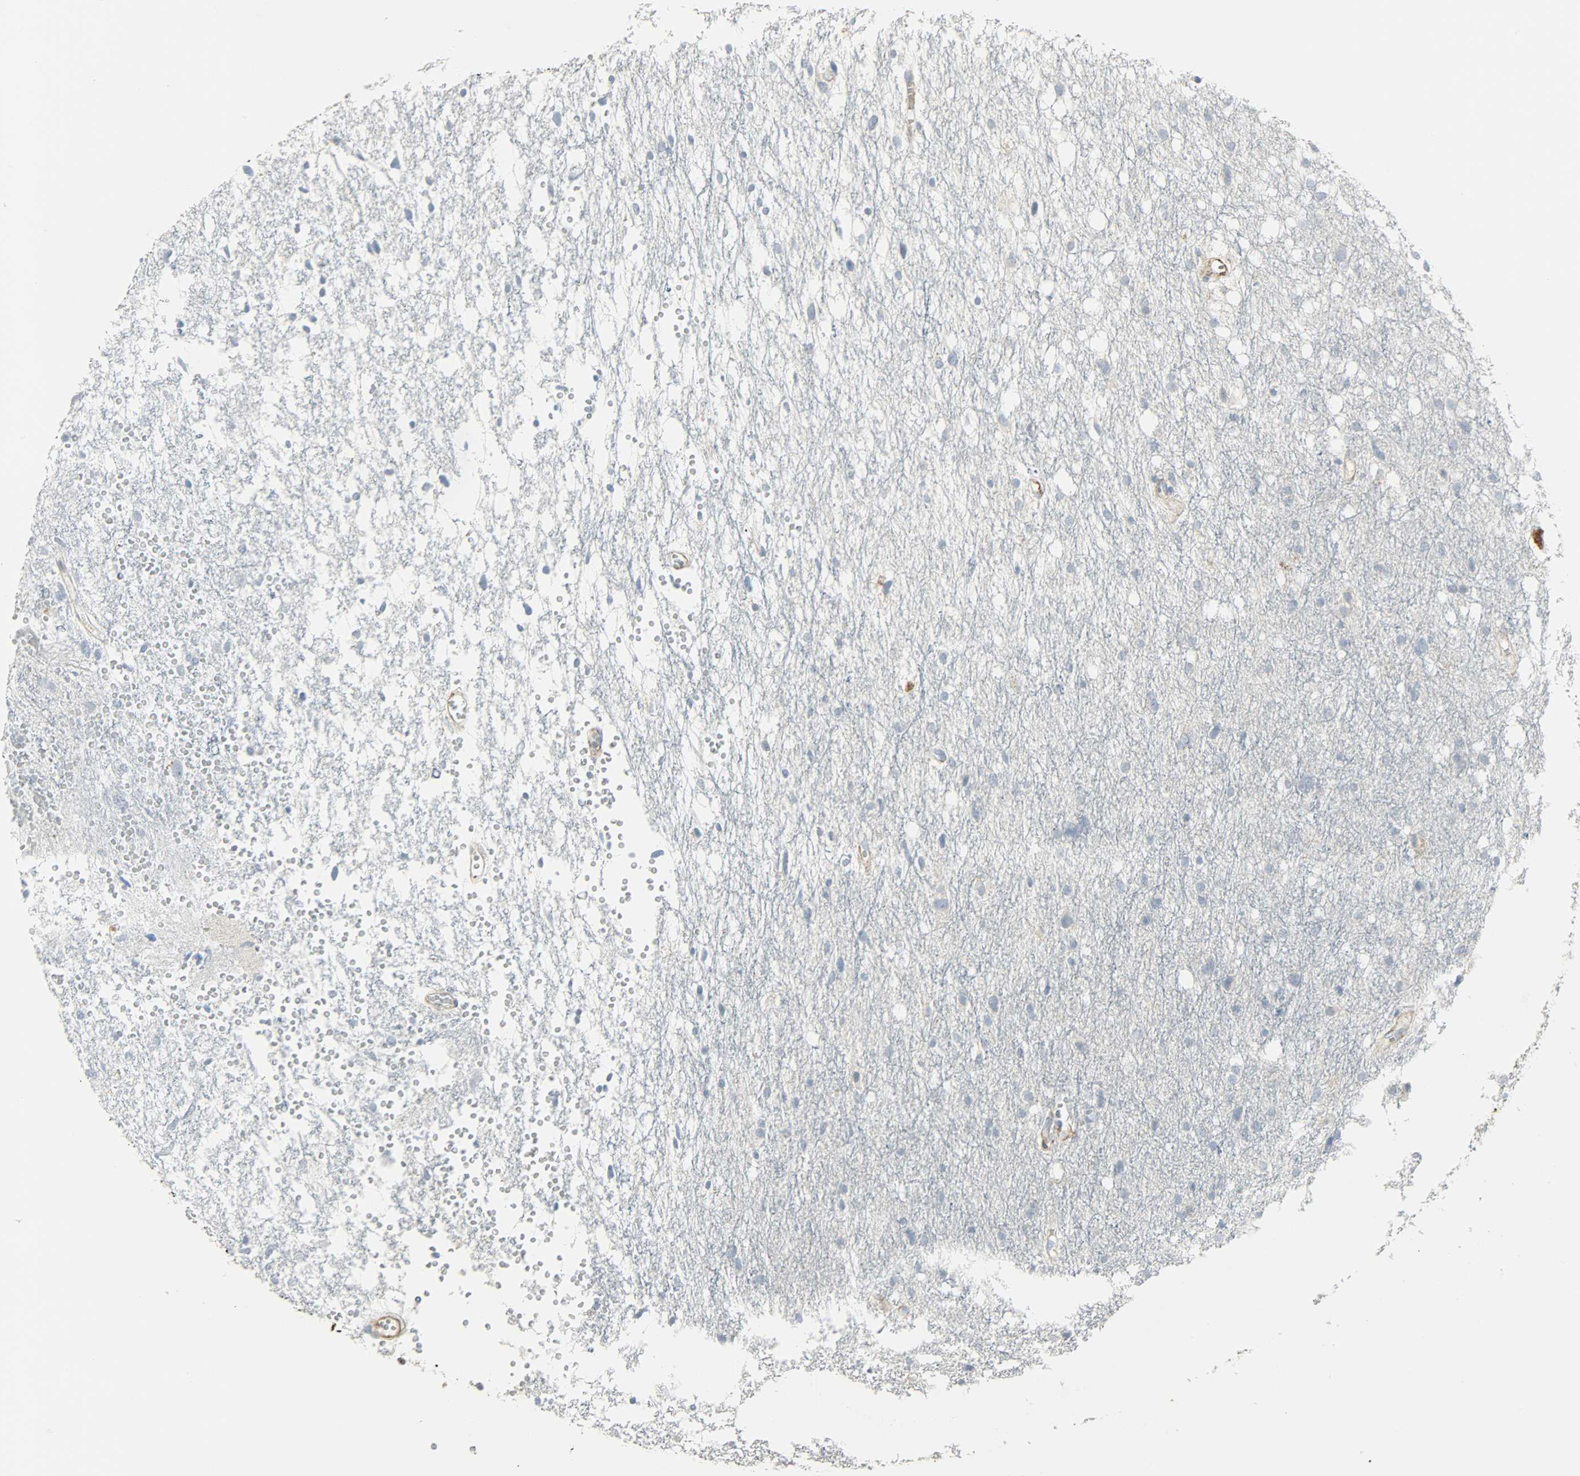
{"staining": {"intensity": "negative", "quantity": "none", "location": "none"}, "tissue": "glioma", "cell_type": "Tumor cells", "image_type": "cancer", "snomed": [{"axis": "morphology", "description": "Glioma, malignant, High grade"}, {"axis": "topography", "description": "Brain"}], "caption": "Immunohistochemical staining of human glioma shows no significant staining in tumor cells.", "gene": "ENPEP", "patient": {"sex": "female", "age": 59}}